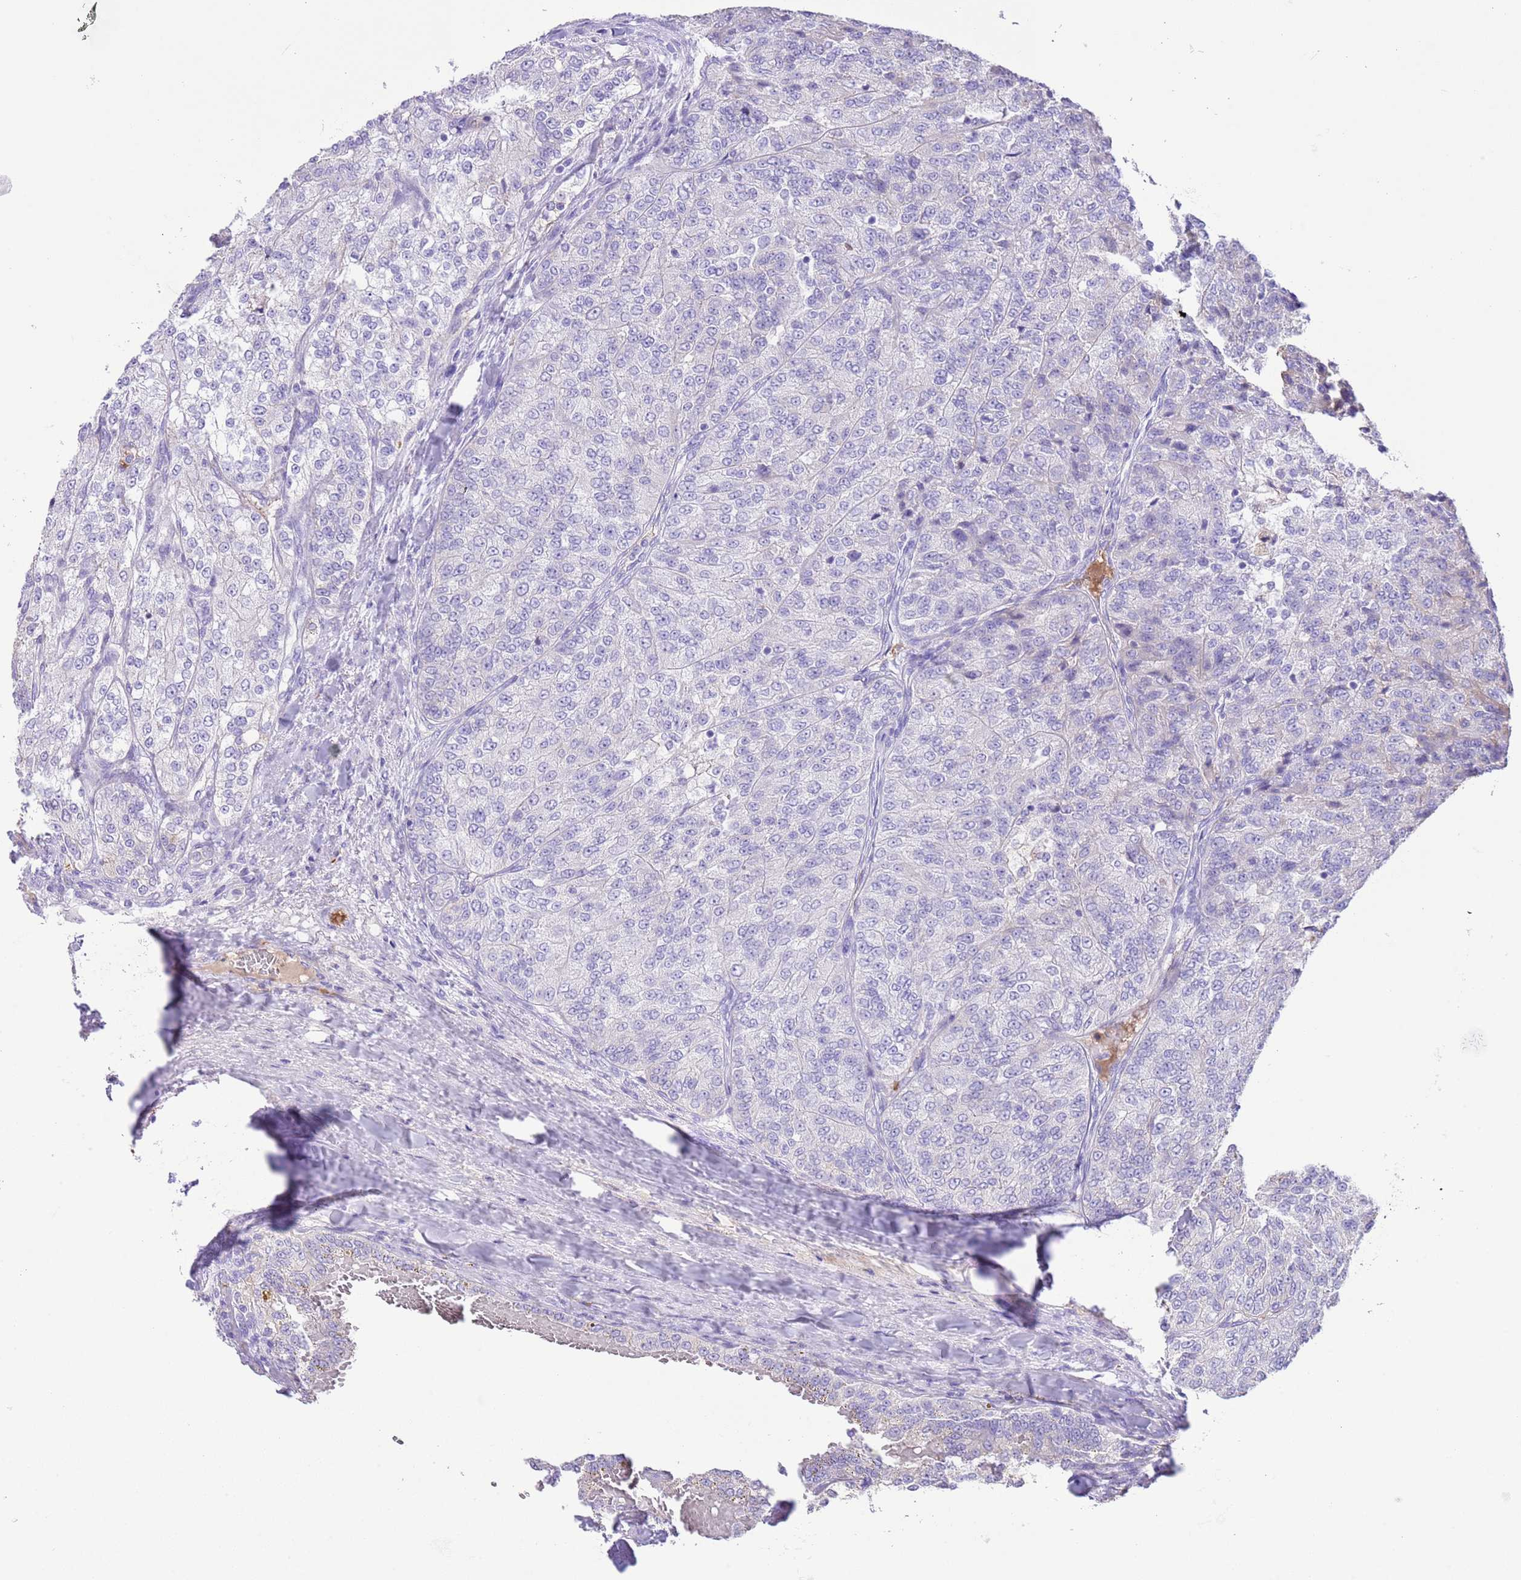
{"staining": {"intensity": "negative", "quantity": "none", "location": "none"}, "tissue": "renal cancer", "cell_type": "Tumor cells", "image_type": "cancer", "snomed": [{"axis": "morphology", "description": "Adenocarcinoma, NOS"}, {"axis": "topography", "description": "Kidney"}], "caption": "Immunohistochemical staining of human adenocarcinoma (renal) demonstrates no significant expression in tumor cells. (Brightfield microscopy of DAB (3,3'-diaminobenzidine) immunohistochemistry (IHC) at high magnification).", "gene": "IGF1", "patient": {"sex": "female", "age": 63}}